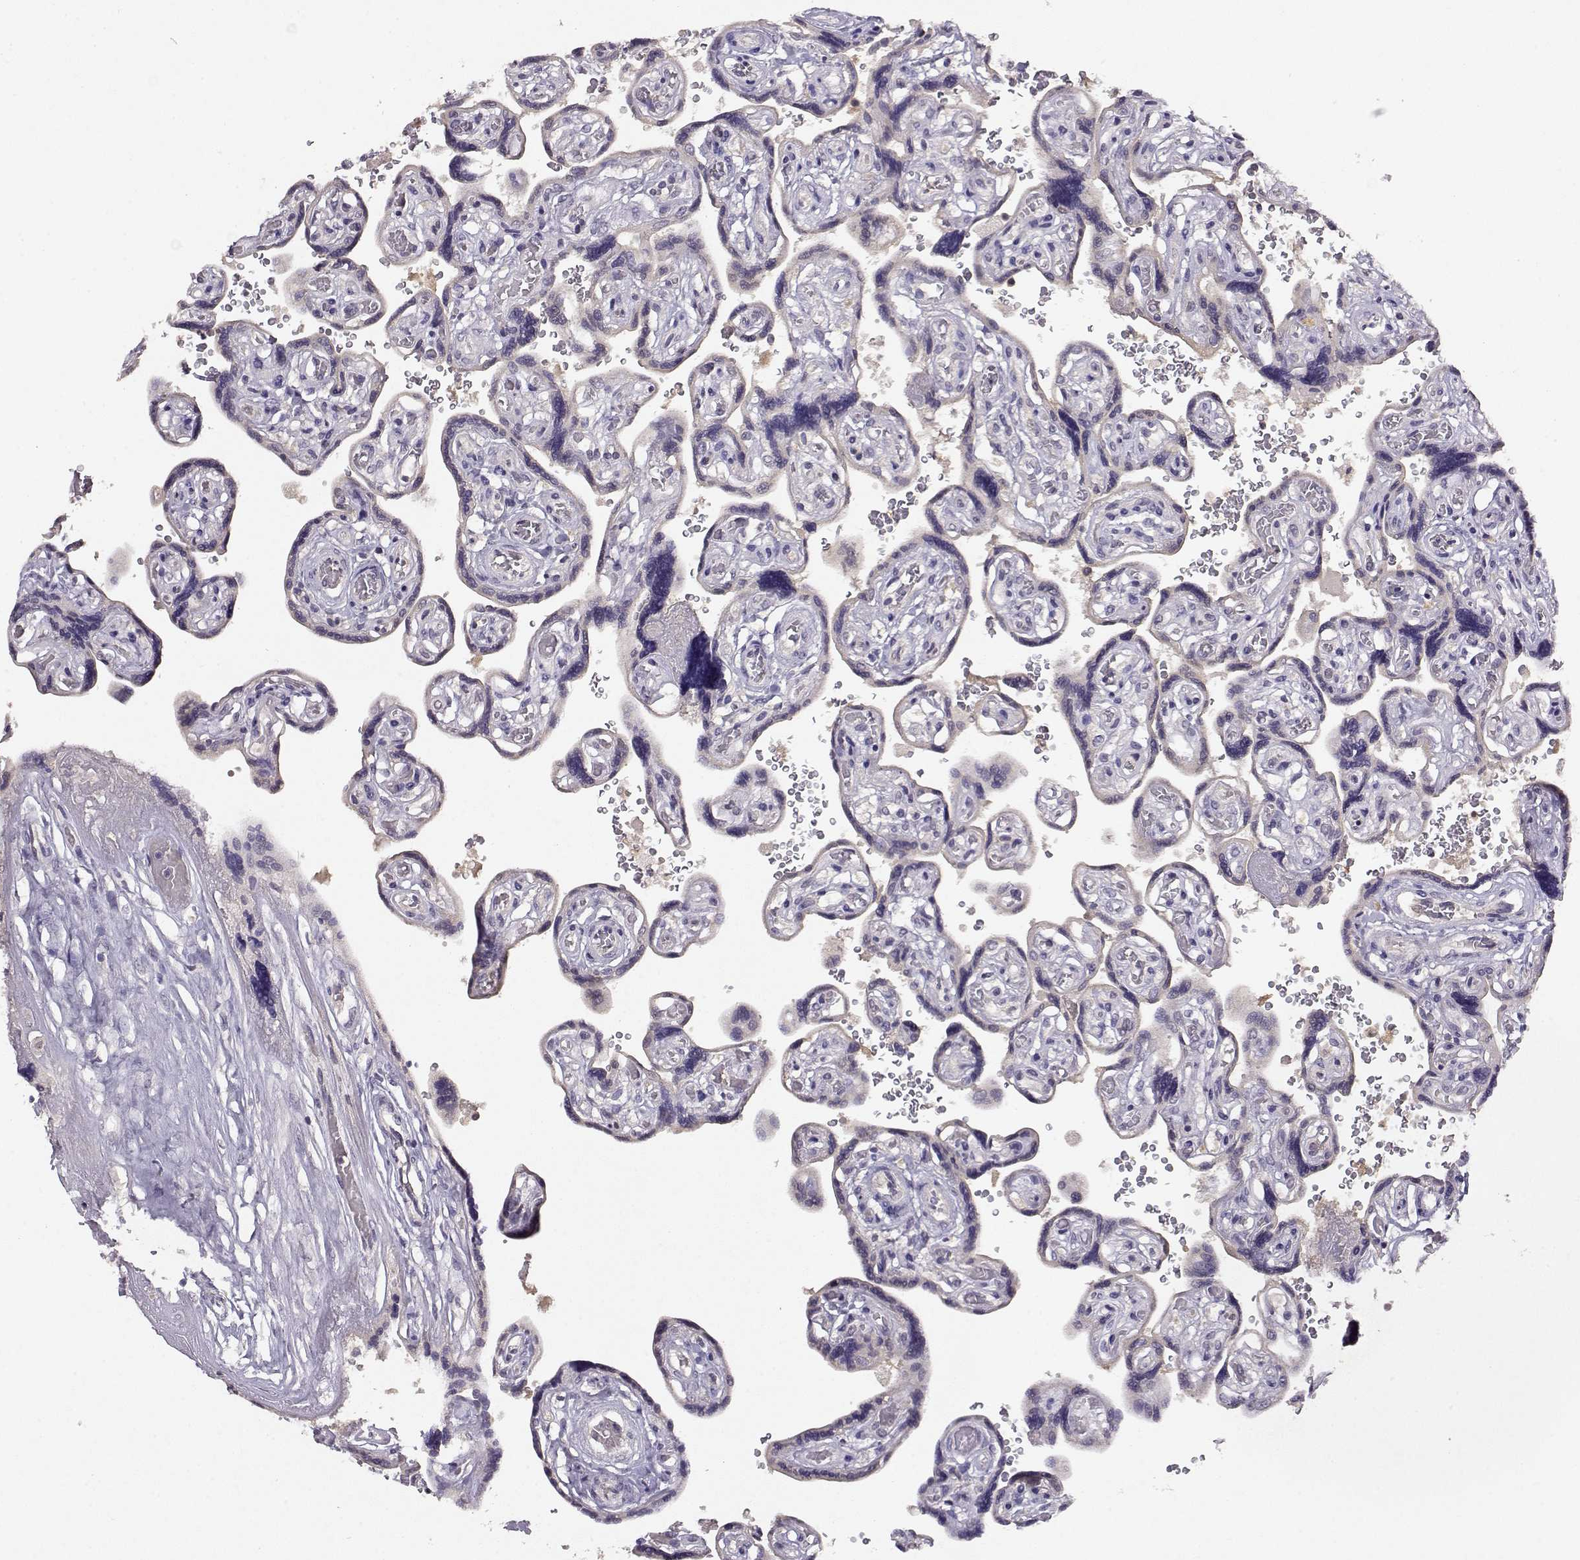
{"staining": {"intensity": "negative", "quantity": "none", "location": "none"}, "tissue": "placenta", "cell_type": "Decidual cells", "image_type": "normal", "snomed": [{"axis": "morphology", "description": "Normal tissue, NOS"}, {"axis": "topography", "description": "Placenta"}], "caption": "Normal placenta was stained to show a protein in brown. There is no significant staining in decidual cells. The staining was performed using DAB (3,3'-diaminobenzidine) to visualize the protein expression in brown, while the nuclei were stained in blue with hematoxylin (Magnification: 20x).", "gene": "TACR1", "patient": {"sex": "female", "age": 32}}